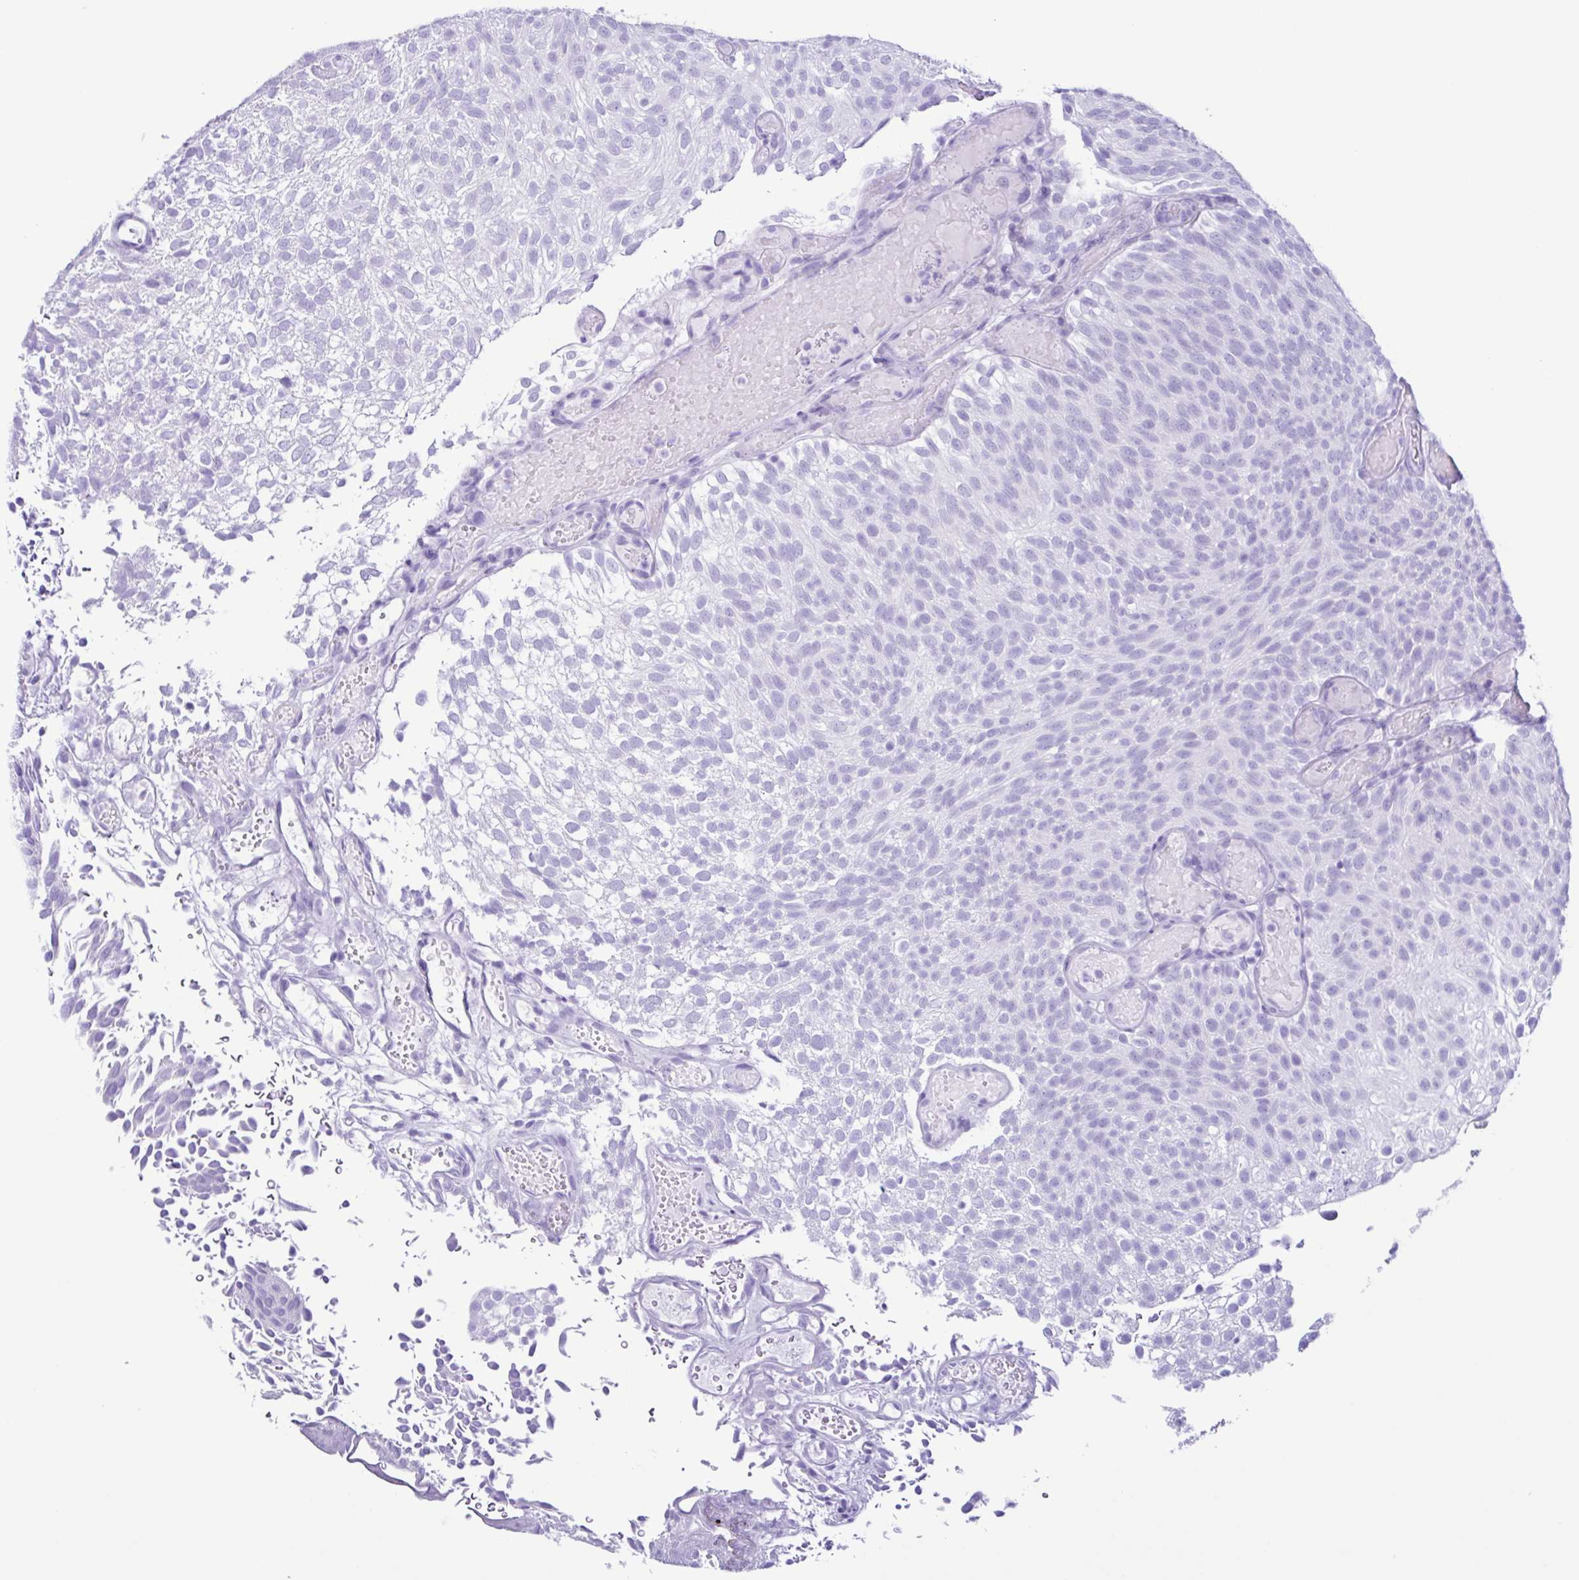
{"staining": {"intensity": "negative", "quantity": "none", "location": "none"}, "tissue": "urothelial cancer", "cell_type": "Tumor cells", "image_type": "cancer", "snomed": [{"axis": "morphology", "description": "Urothelial carcinoma, Low grade"}, {"axis": "topography", "description": "Urinary bladder"}], "caption": "Urothelial cancer was stained to show a protein in brown. There is no significant positivity in tumor cells. (Stains: DAB immunohistochemistry with hematoxylin counter stain, Microscopy: brightfield microscopy at high magnification).", "gene": "PIGF", "patient": {"sex": "male", "age": 78}}